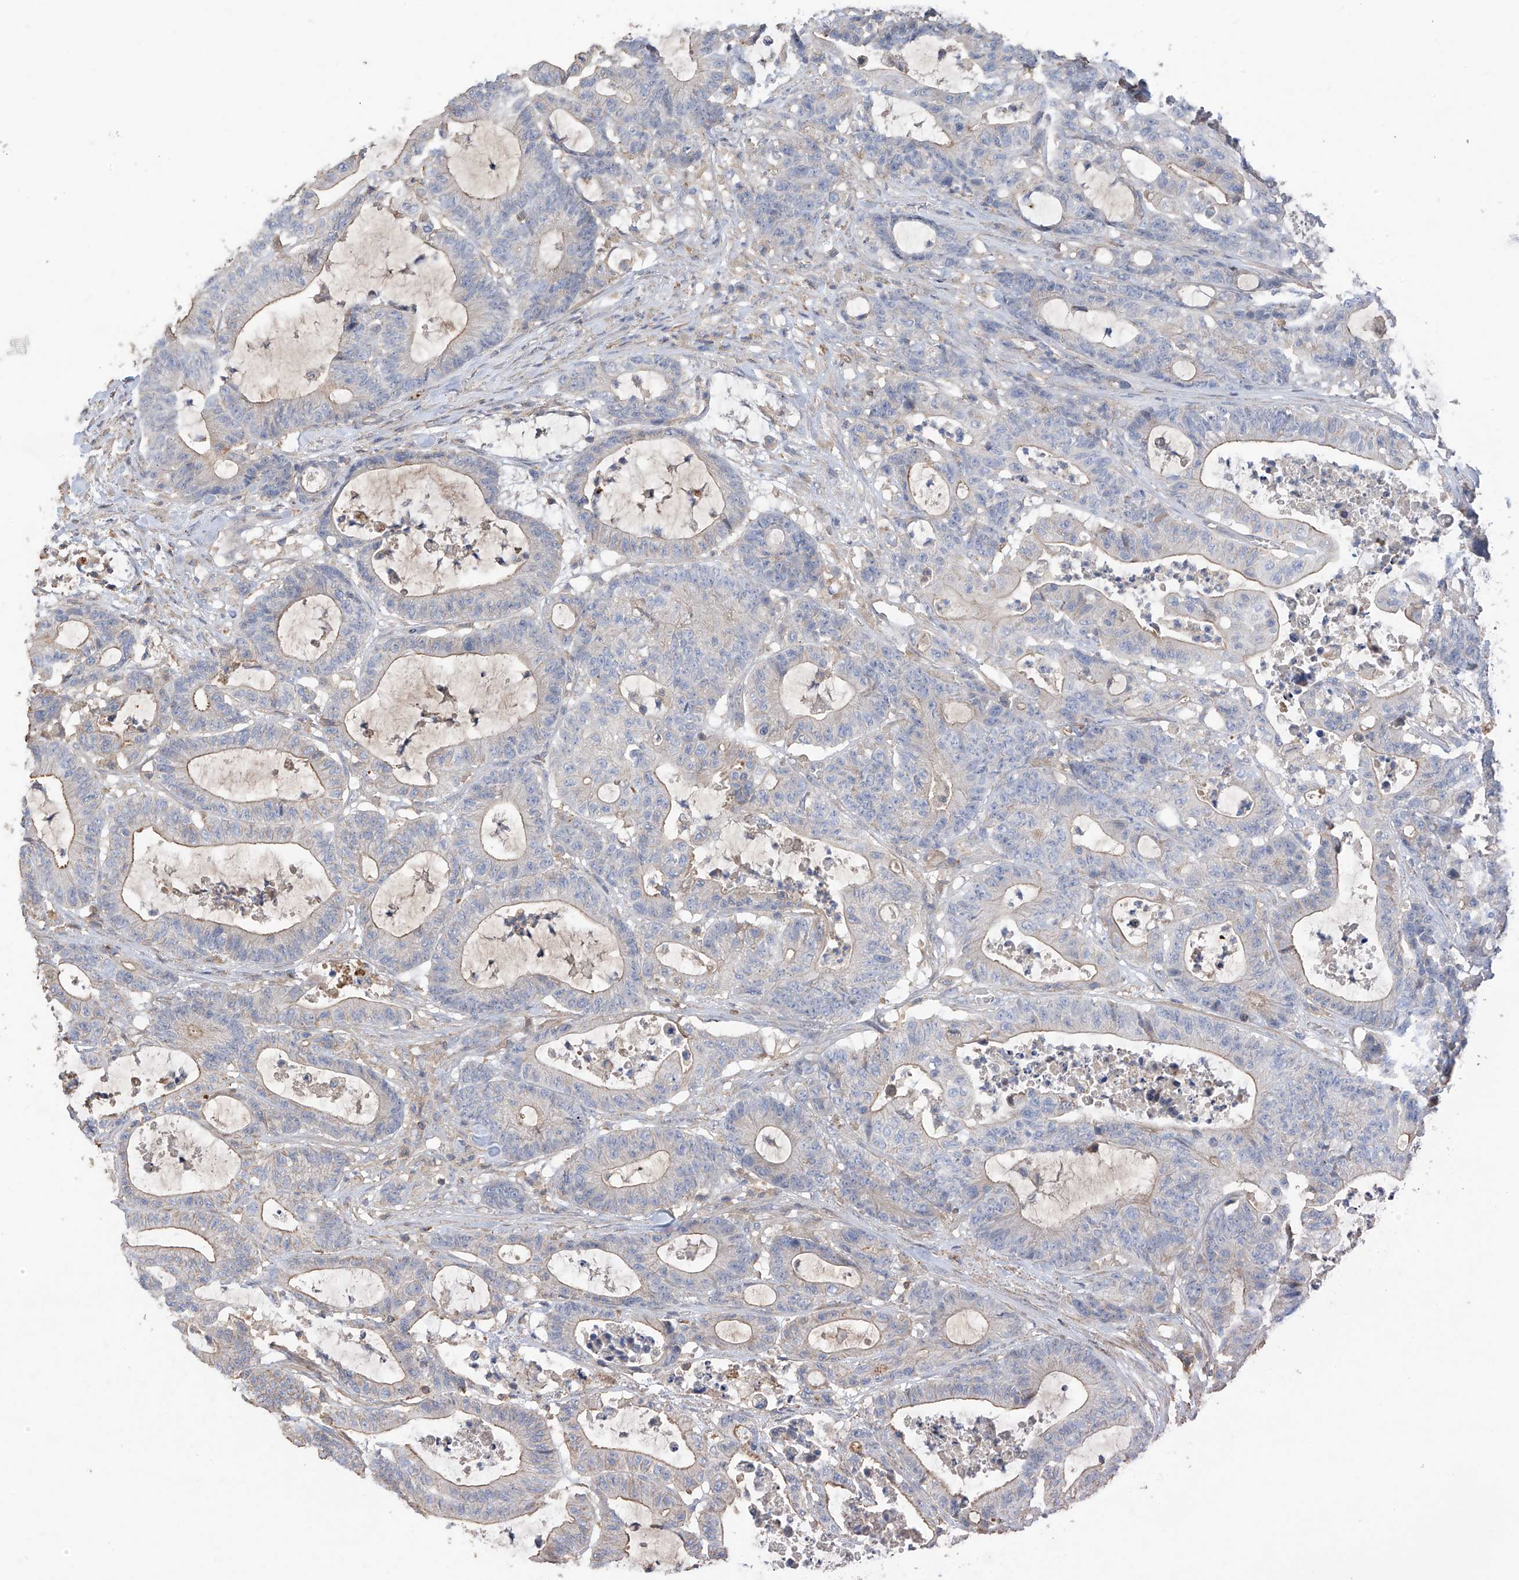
{"staining": {"intensity": "weak", "quantity": "<25%", "location": "cytoplasmic/membranous"}, "tissue": "colorectal cancer", "cell_type": "Tumor cells", "image_type": "cancer", "snomed": [{"axis": "morphology", "description": "Adenocarcinoma, NOS"}, {"axis": "topography", "description": "Colon"}], "caption": "DAB (3,3'-diaminobenzidine) immunohistochemical staining of colorectal cancer (adenocarcinoma) exhibits no significant positivity in tumor cells.", "gene": "SLFN14", "patient": {"sex": "female", "age": 84}}